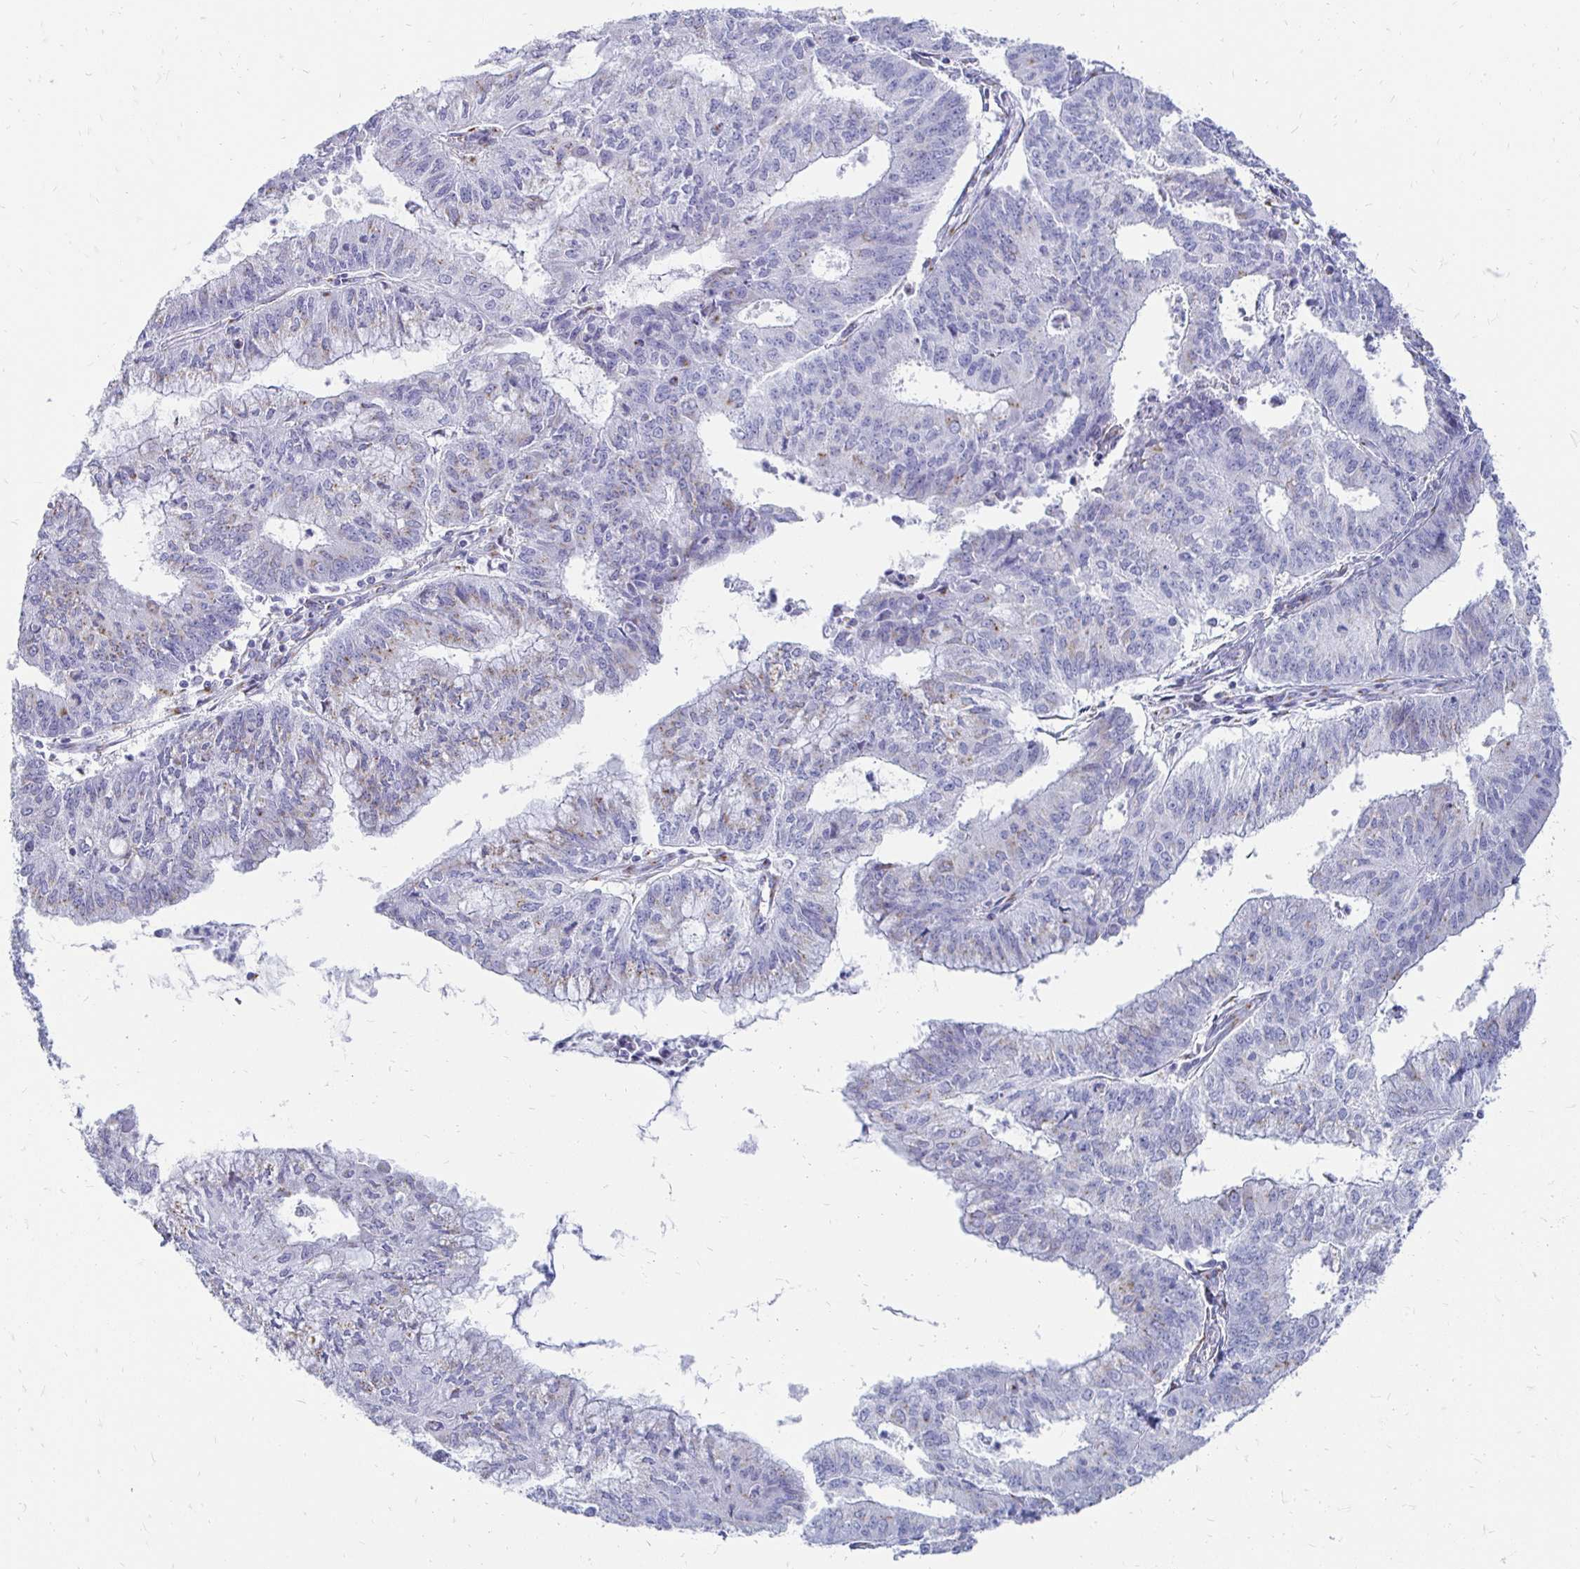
{"staining": {"intensity": "weak", "quantity": "<25%", "location": "cytoplasmic/membranous"}, "tissue": "endometrial cancer", "cell_type": "Tumor cells", "image_type": "cancer", "snomed": [{"axis": "morphology", "description": "Adenocarcinoma, NOS"}, {"axis": "topography", "description": "Endometrium"}], "caption": "This is an IHC histopathology image of endometrial adenocarcinoma. There is no expression in tumor cells.", "gene": "PAGE4", "patient": {"sex": "female", "age": 61}}